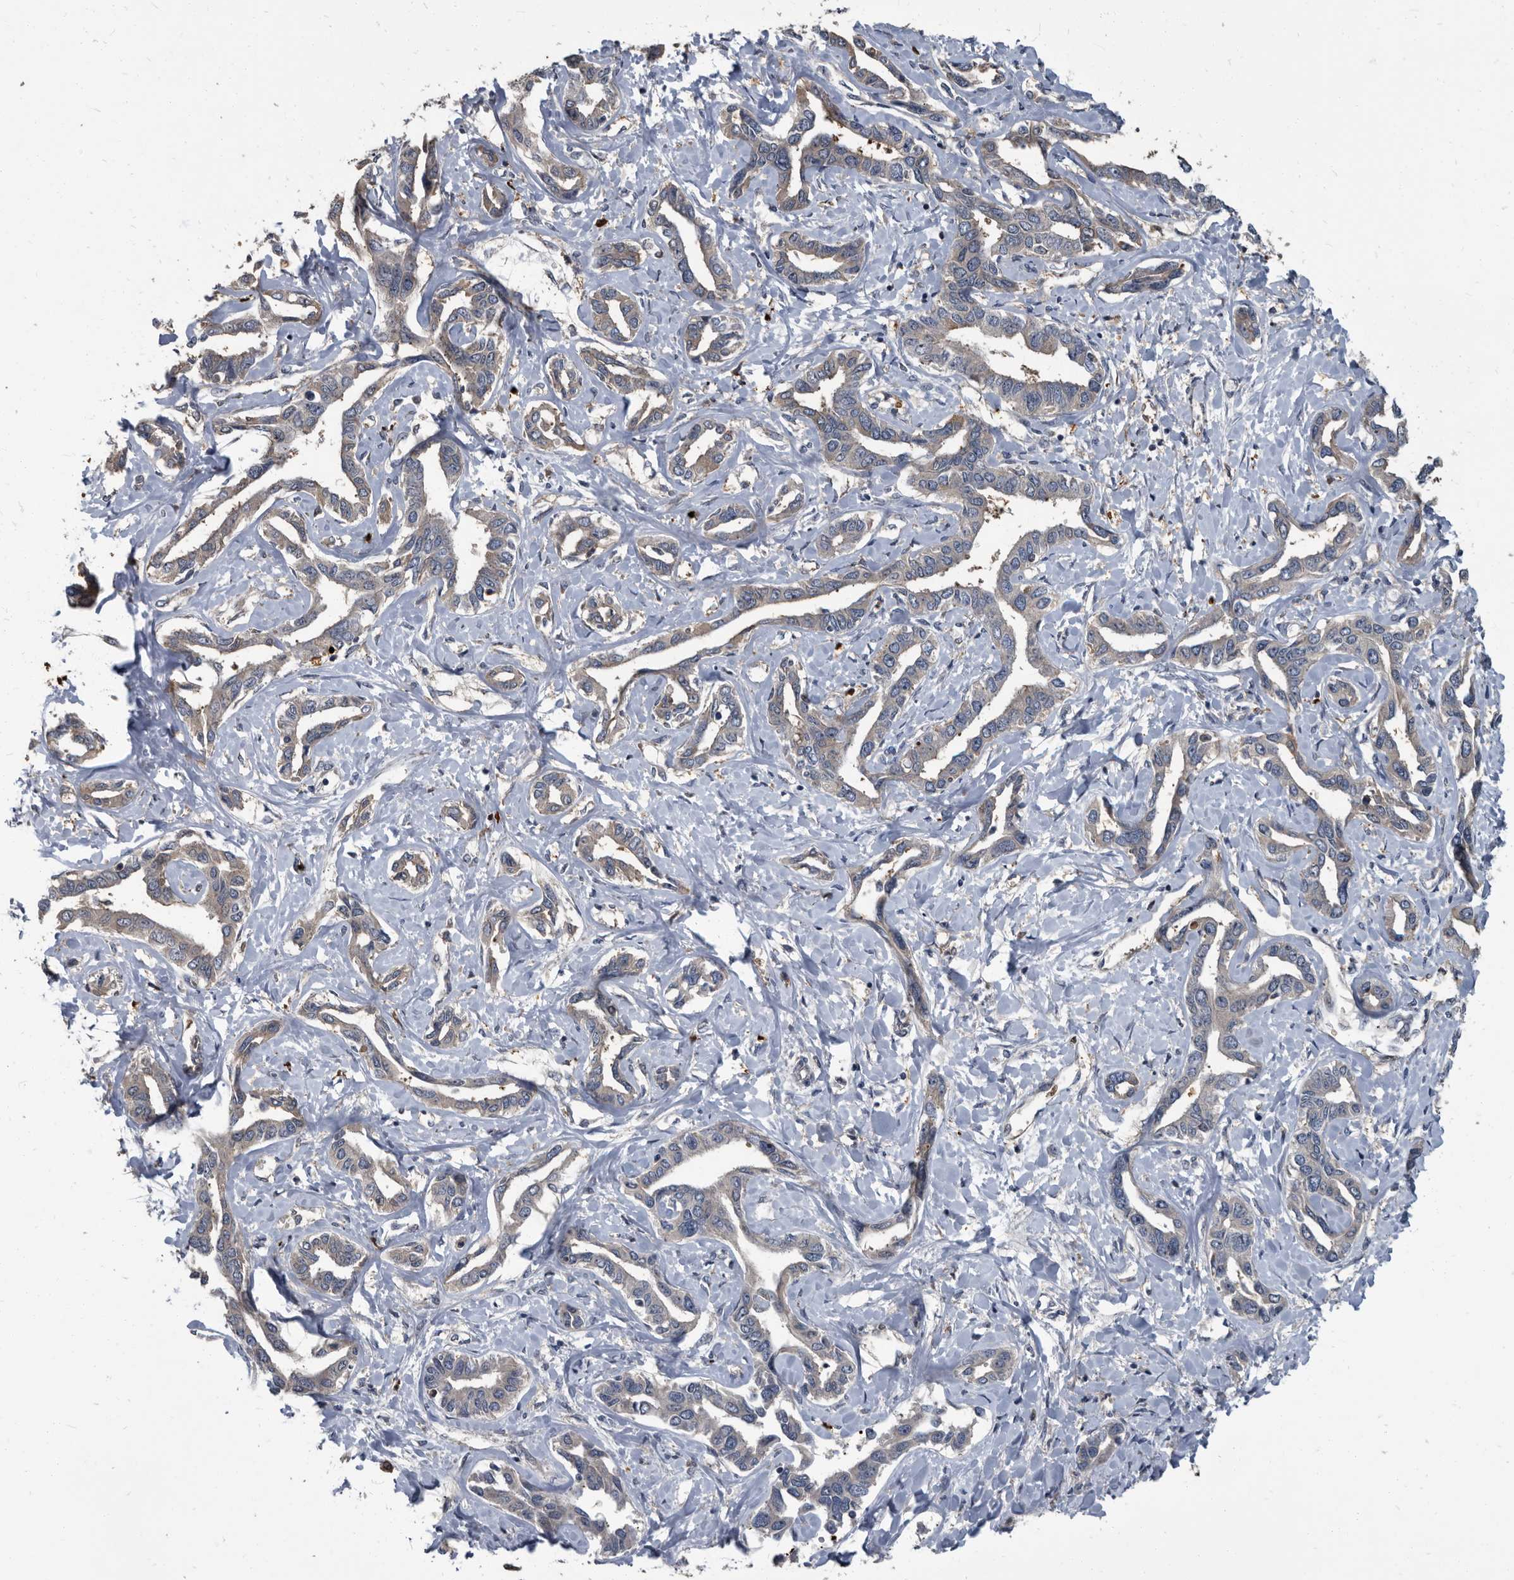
{"staining": {"intensity": "weak", "quantity": "<25%", "location": "cytoplasmic/membranous"}, "tissue": "liver cancer", "cell_type": "Tumor cells", "image_type": "cancer", "snomed": [{"axis": "morphology", "description": "Cholangiocarcinoma"}, {"axis": "topography", "description": "Liver"}], "caption": "The immunohistochemistry image has no significant positivity in tumor cells of liver cholangiocarcinoma tissue.", "gene": "CDV3", "patient": {"sex": "male", "age": 59}}